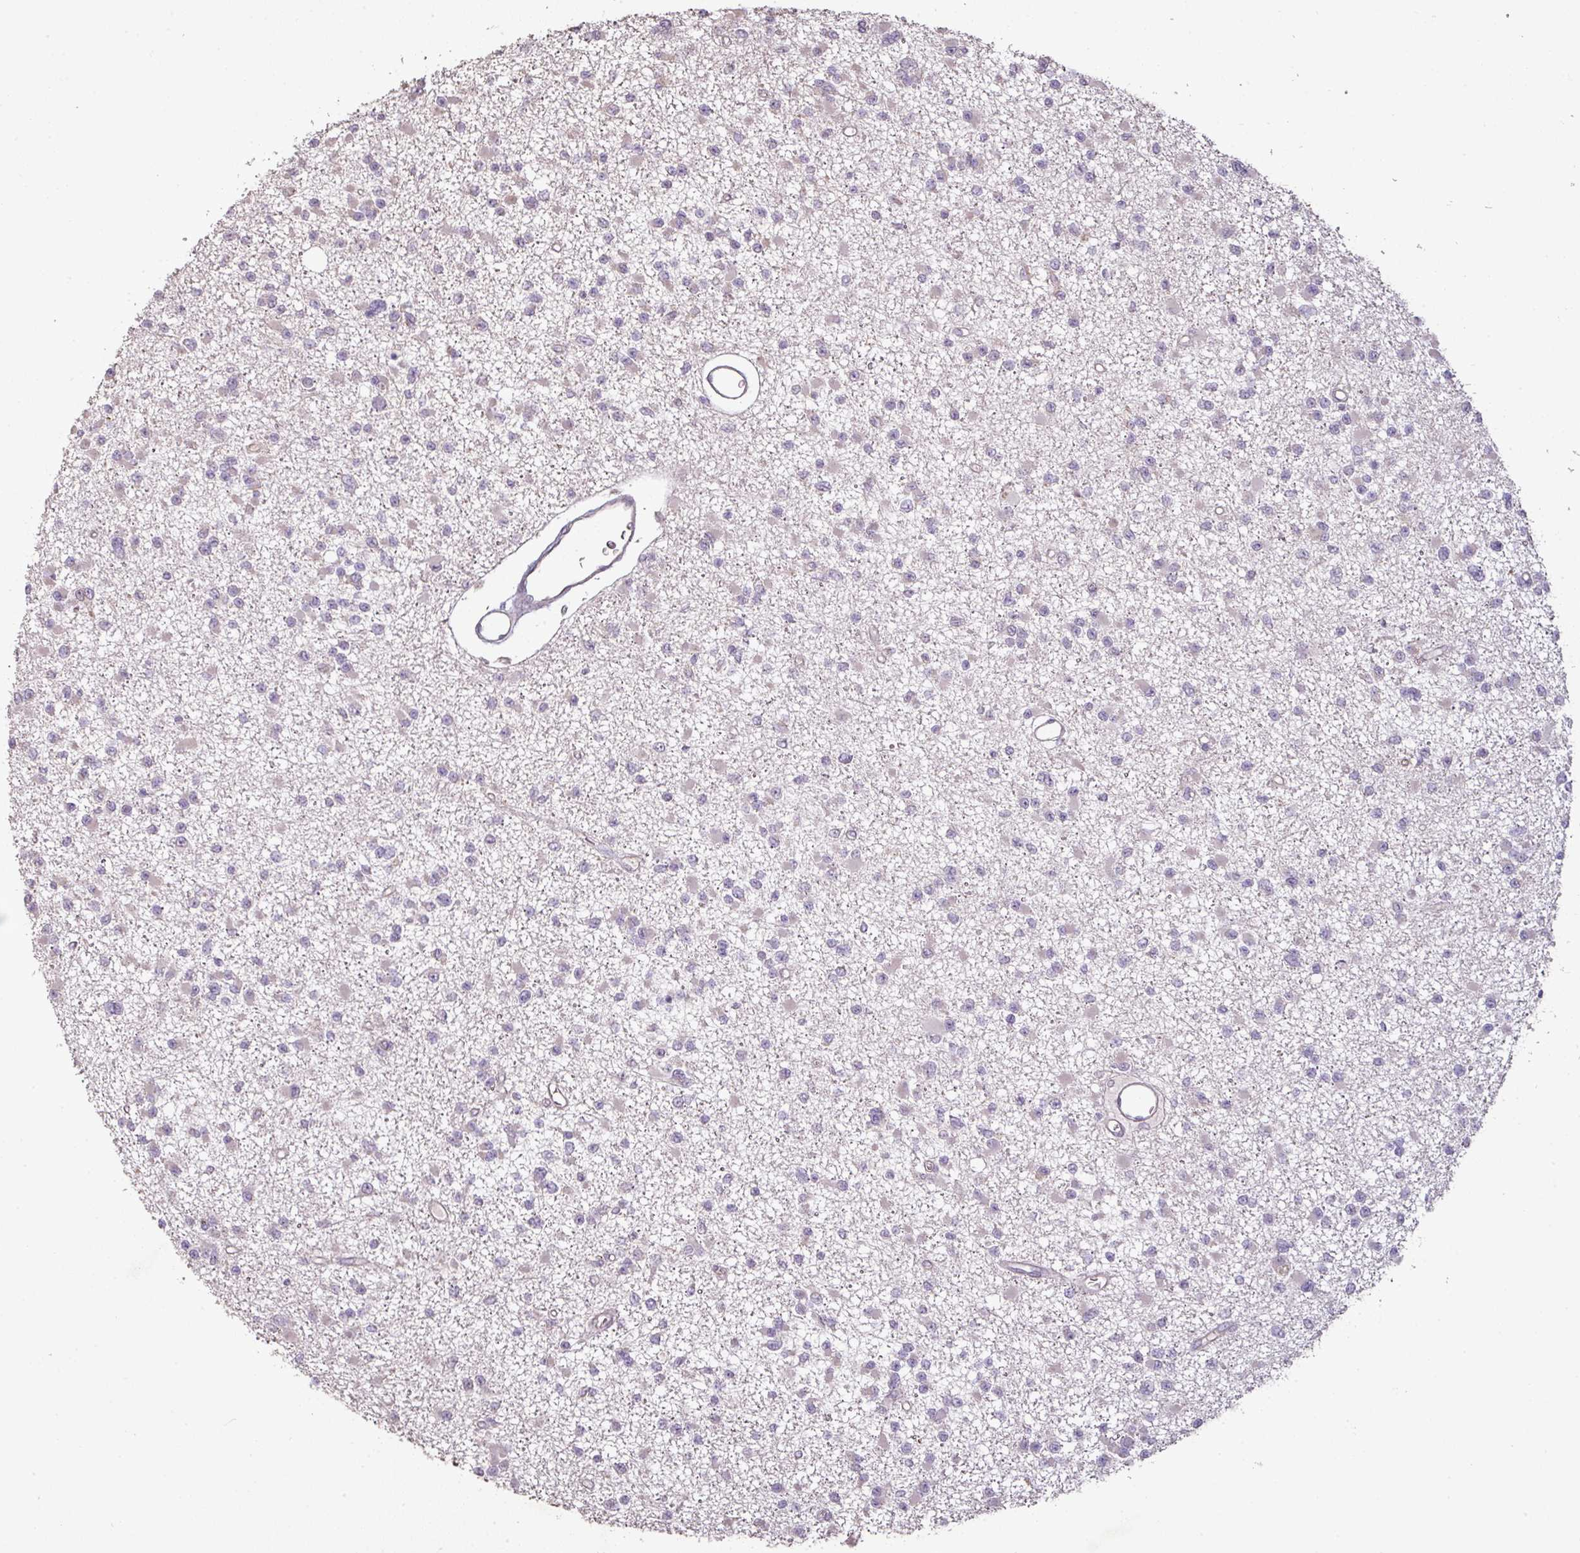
{"staining": {"intensity": "negative", "quantity": "none", "location": "none"}, "tissue": "glioma", "cell_type": "Tumor cells", "image_type": "cancer", "snomed": [{"axis": "morphology", "description": "Glioma, malignant, Low grade"}, {"axis": "topography", "description": "Brain"}], "caption": "This is an IHC photomicrograph of human glioma. There is no positivity in tumor cells.", "gene": "CXCR5", "patient": {"sex": "female", "age": 22}}